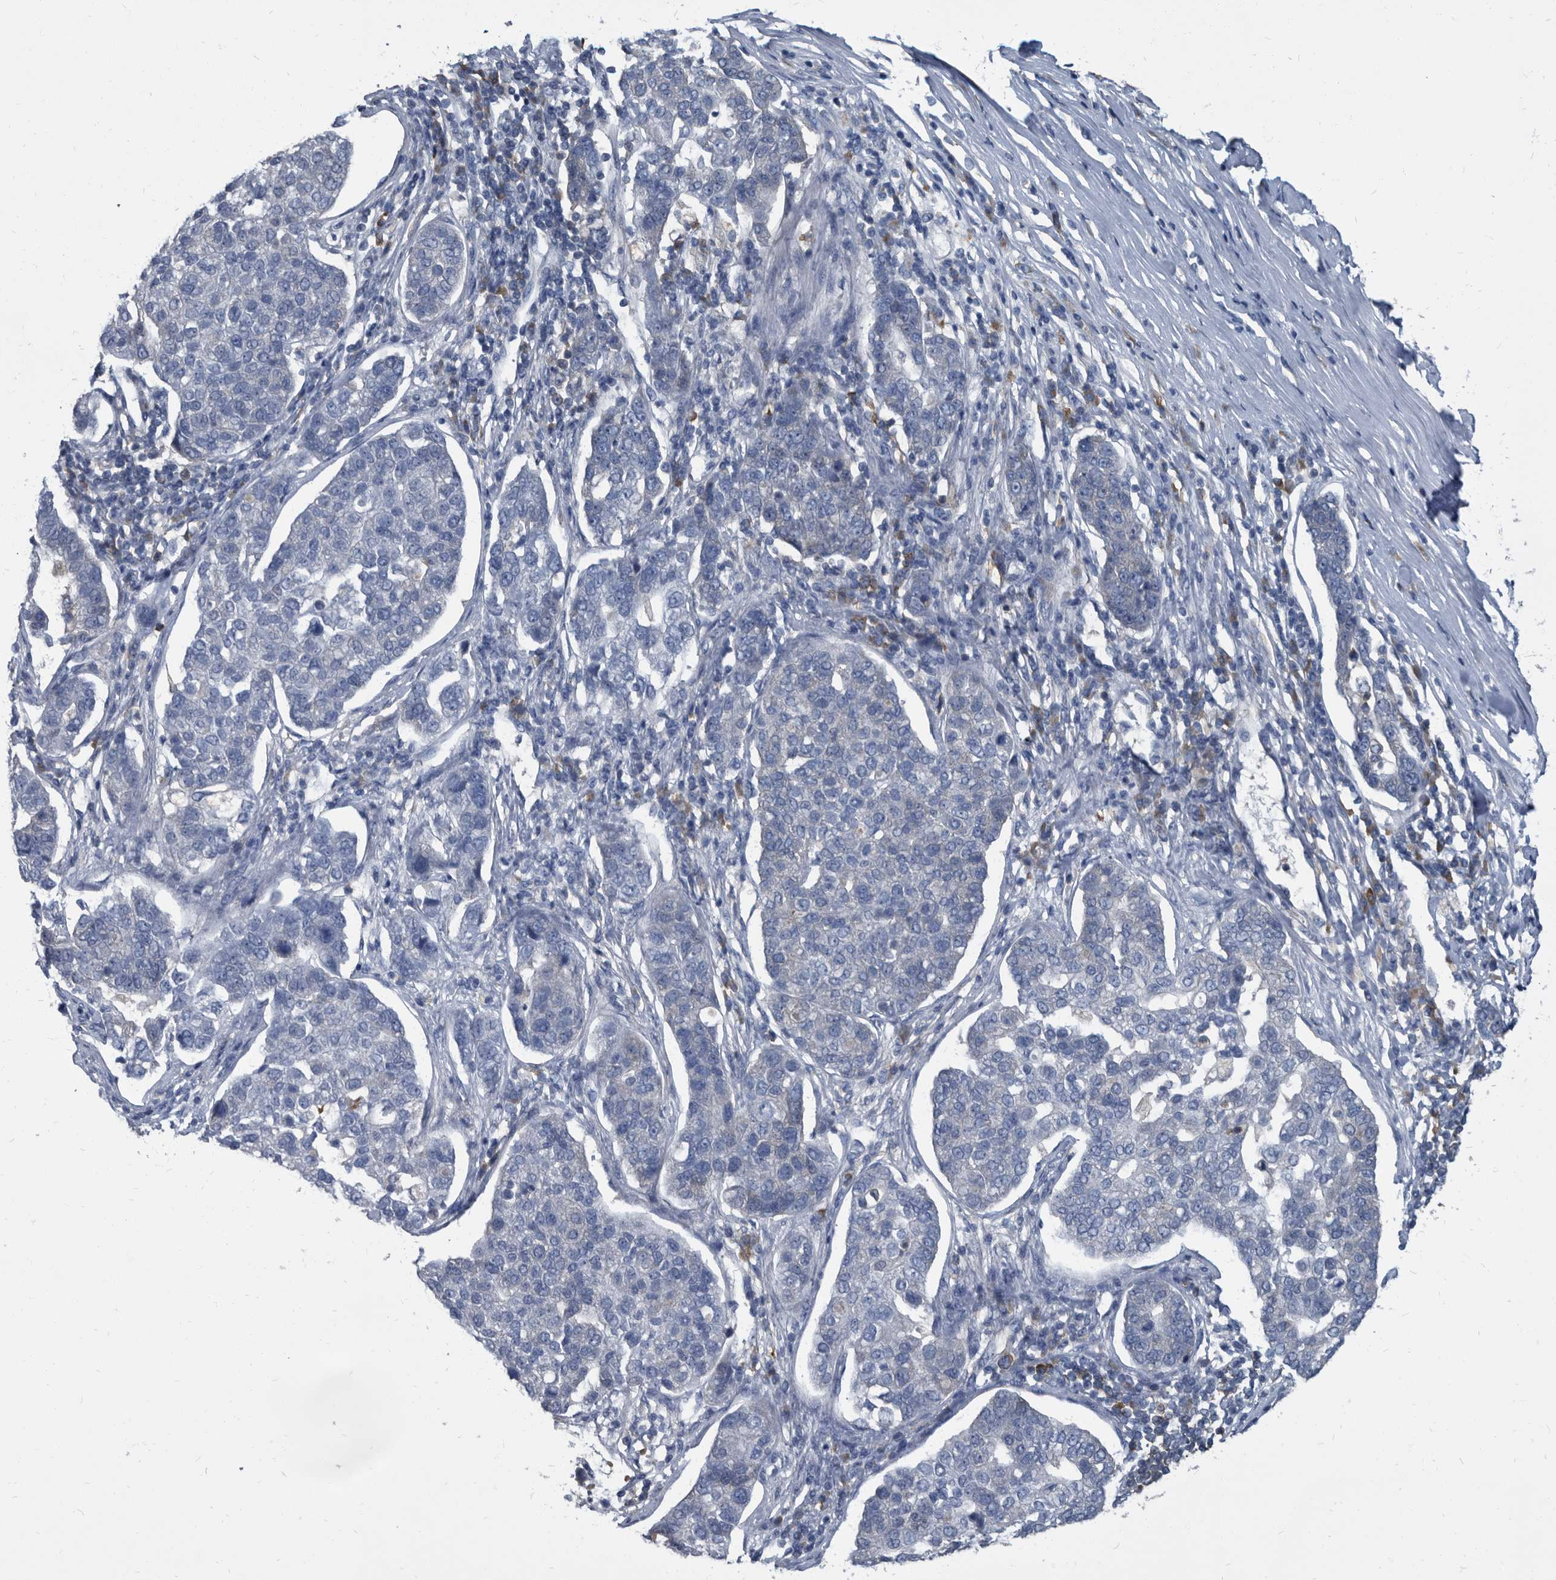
{"staining": {"intensity": "negative", "quantity": "none", "location": "none"}, "tissue": "pancreatic cancer", "cell_type": "Tumor cells", "image_type": "cancer", "snomed": [{"axis": "morphology", "description": "Adenocarcinoma, NOS"}, {"axis": "topography", "description": "Pancreas"}], "caption": "An immunohistochemistry (IHC) micrograph of pancreatic cancer is shown. There is no staining in tumor cells of pancreatic cancer.", "gene": "CDV3", "patient": {"sex": "female", "age": 61}}